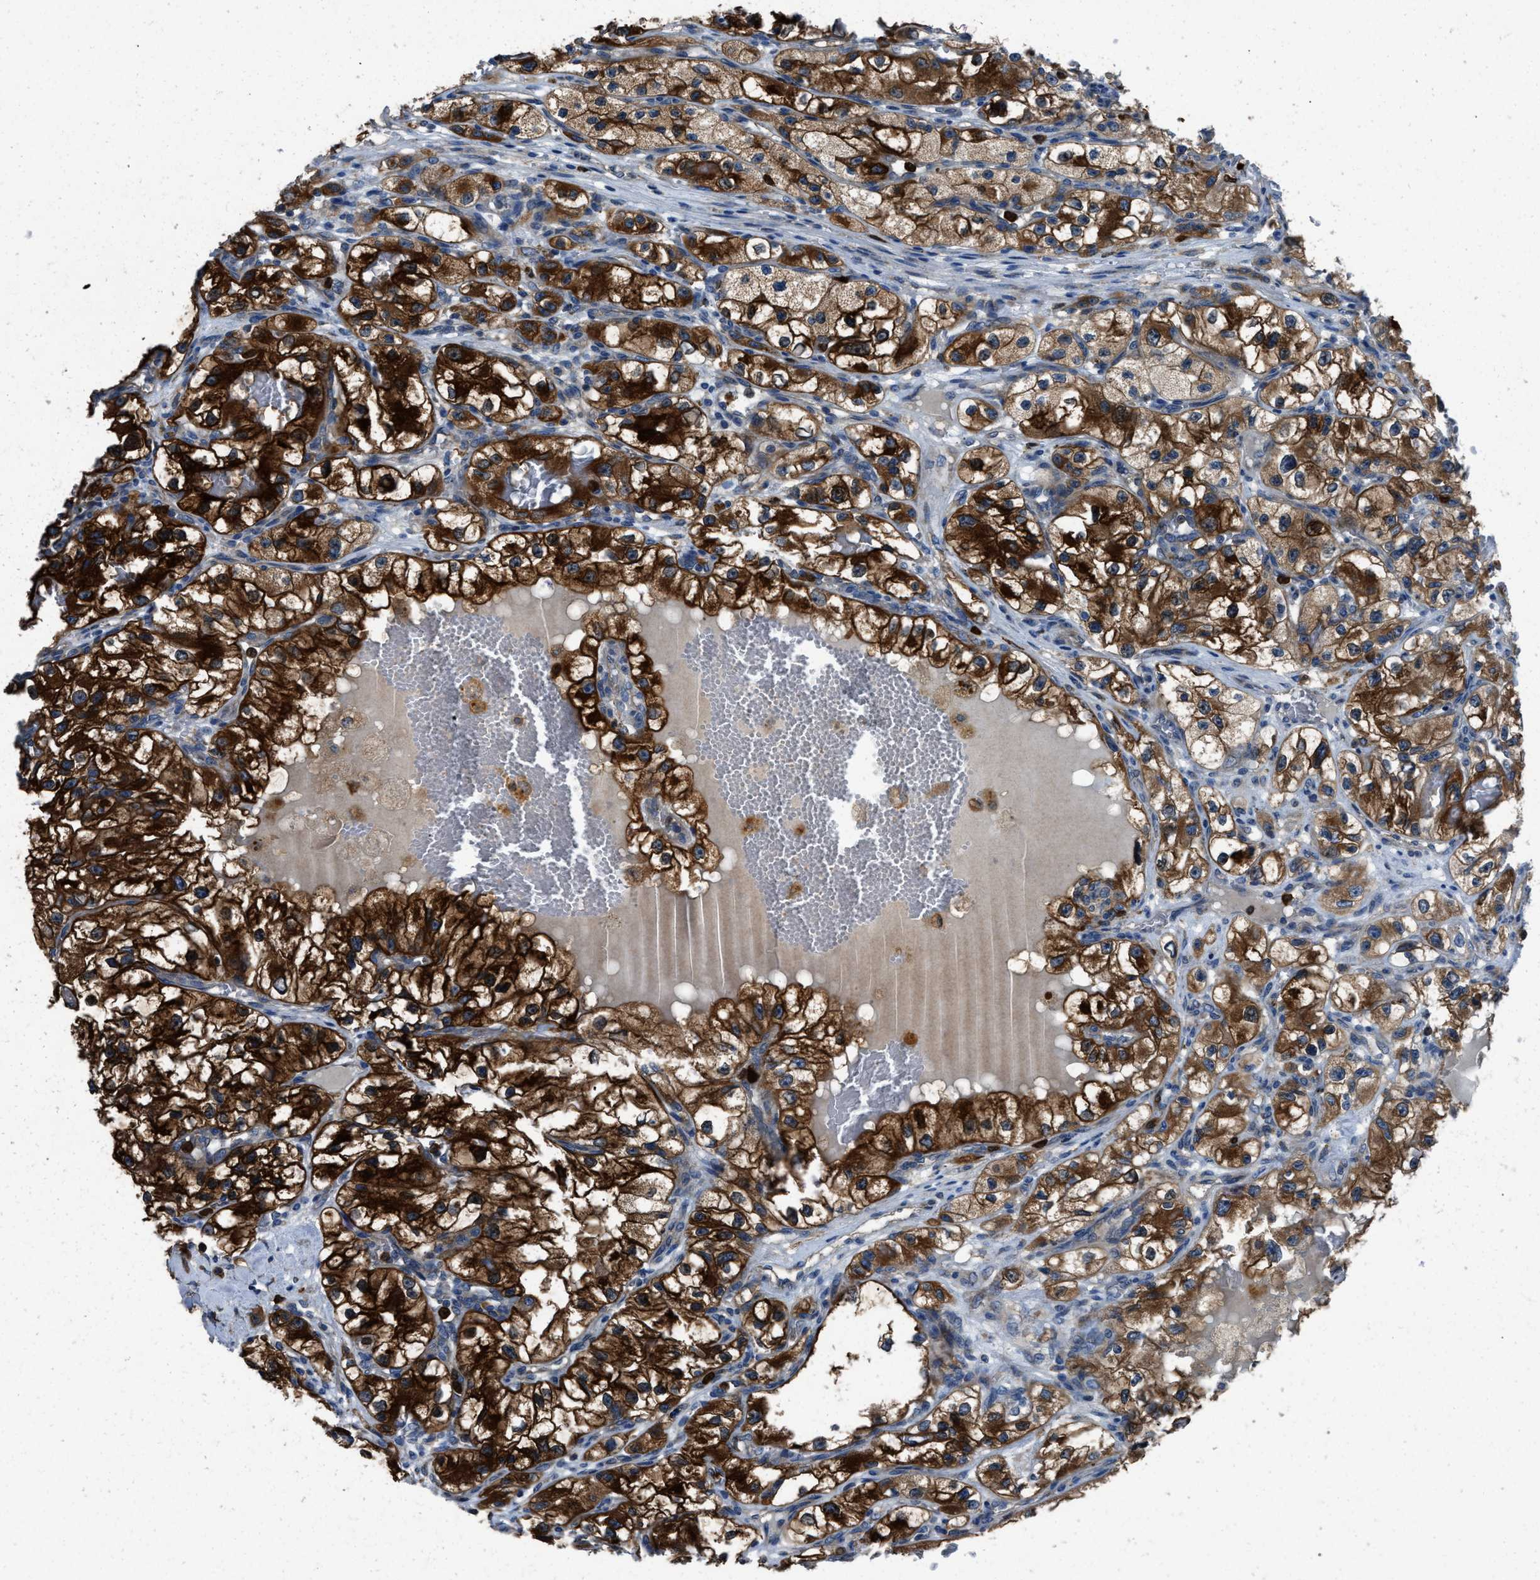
{"staining": {"intensity": "strong", "quantity": ">75%", "location": "cytoplasmic/membranous"}, "tissue": "renal cancer", "cell_type": "Tumor cells", "image_type": "cancer", "snomed": [{"axis": "morphology", "description": "Adenocarcinoma, NOS"}, {"axis": "topography", "description": "Kidney"}], "caption": "A photomicrograph of renal adenocarcinoma stained for a protein shows strong cytoplasmic/membranous brown staining in tumor cells.", "gene": "ANGPT1", "patient": {"sex": "female", "age": 57}}